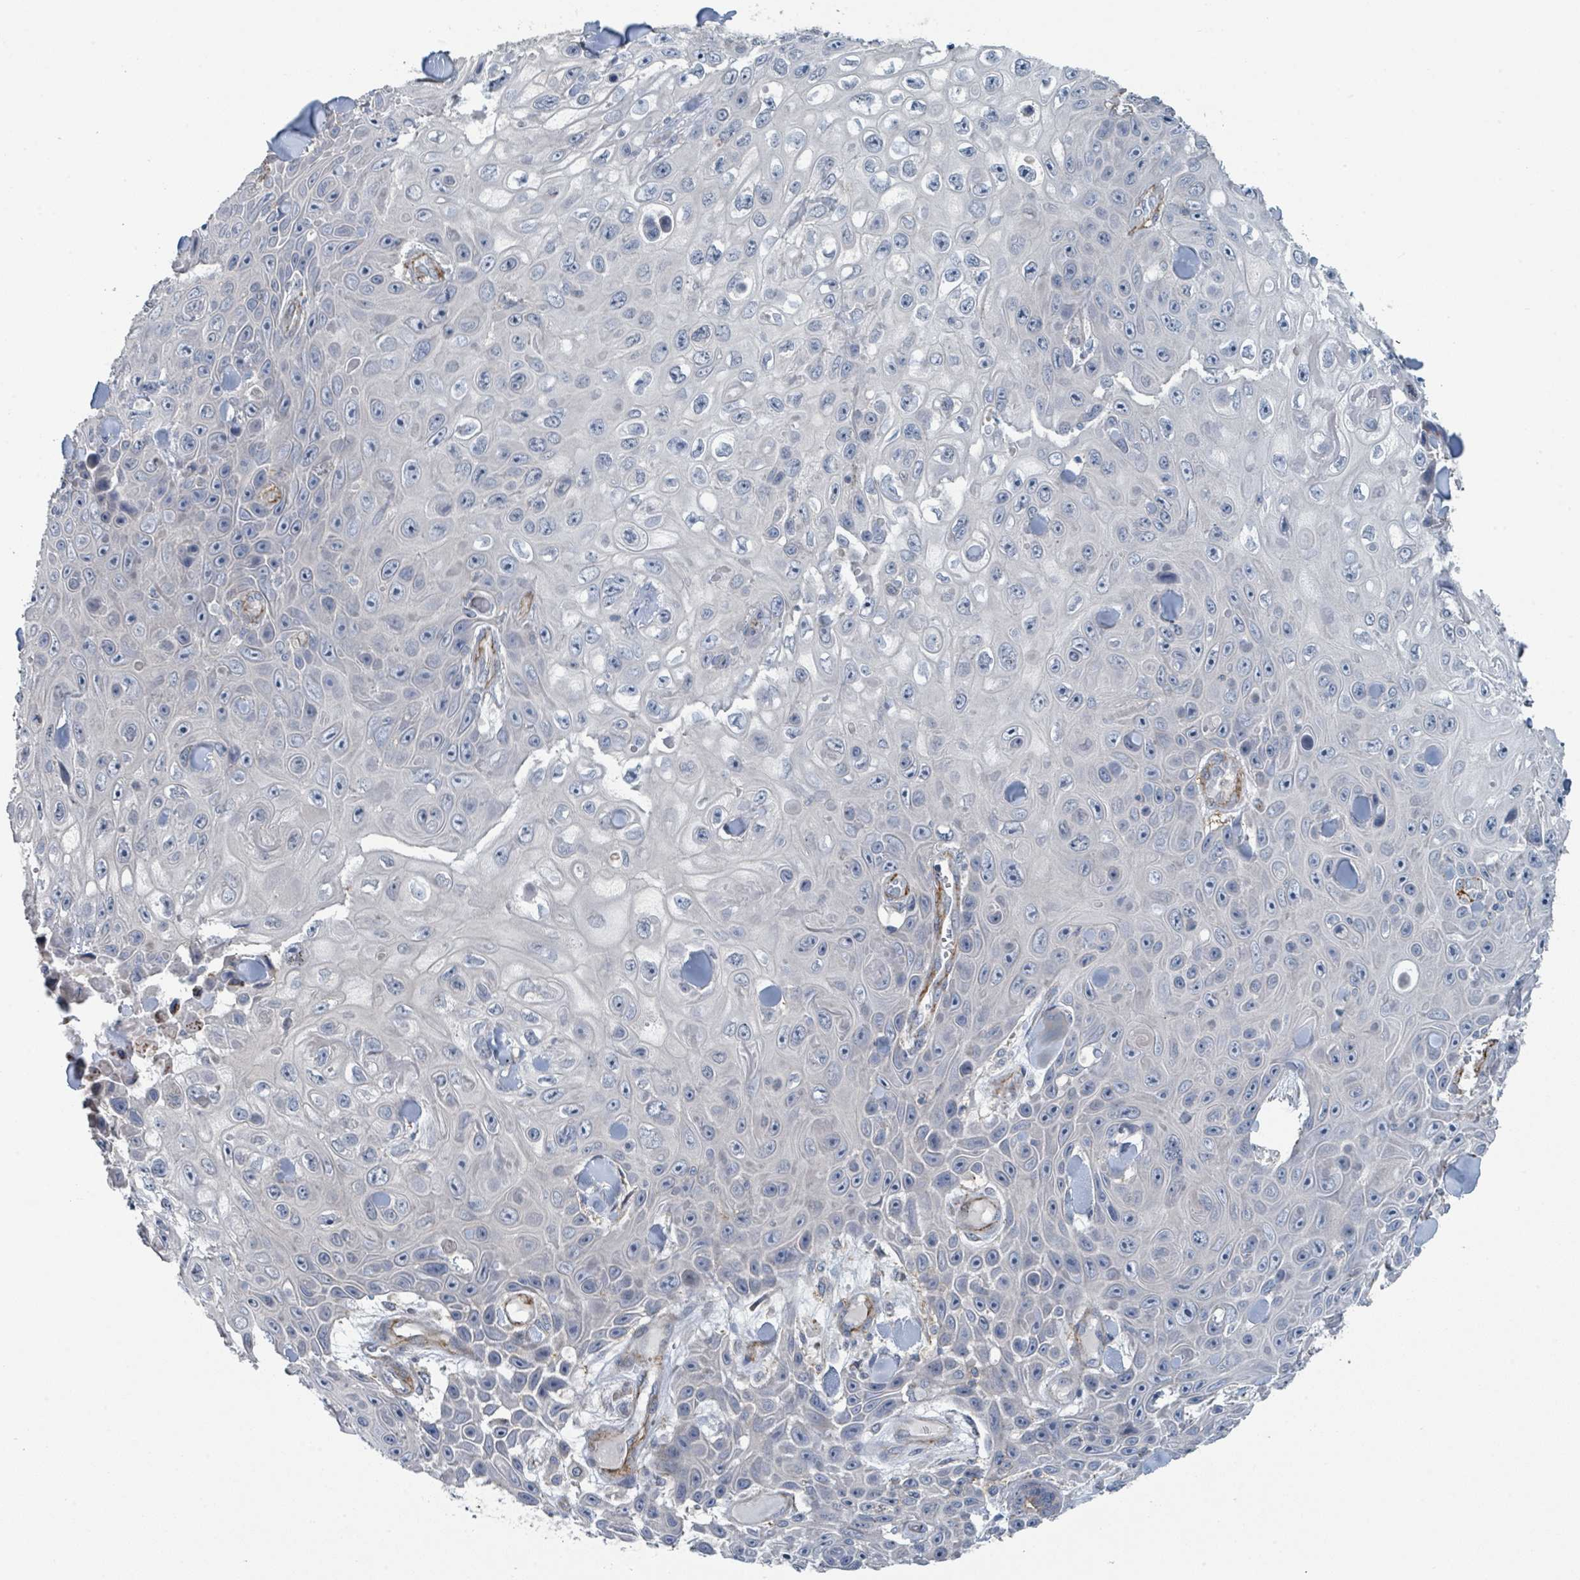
{"staining": {"intensity": "negative", "quantity": "none", "location": "none"}, "tissue": "skin cancer", "cell_type": "Tumor cells", "image_type": "cancer", "snomed": [{"axis": "morphology", "description": "Squamous cell carcinoma, NOS"}, {"axis": "topography", "description": "Skin"}], "caption": "This is an immunohistochemistry histopathology image of skin cancer. There is no positivity in tumor cells.", "gene": "LRRC42", "patient": {"sex": "male", "age": 82}}